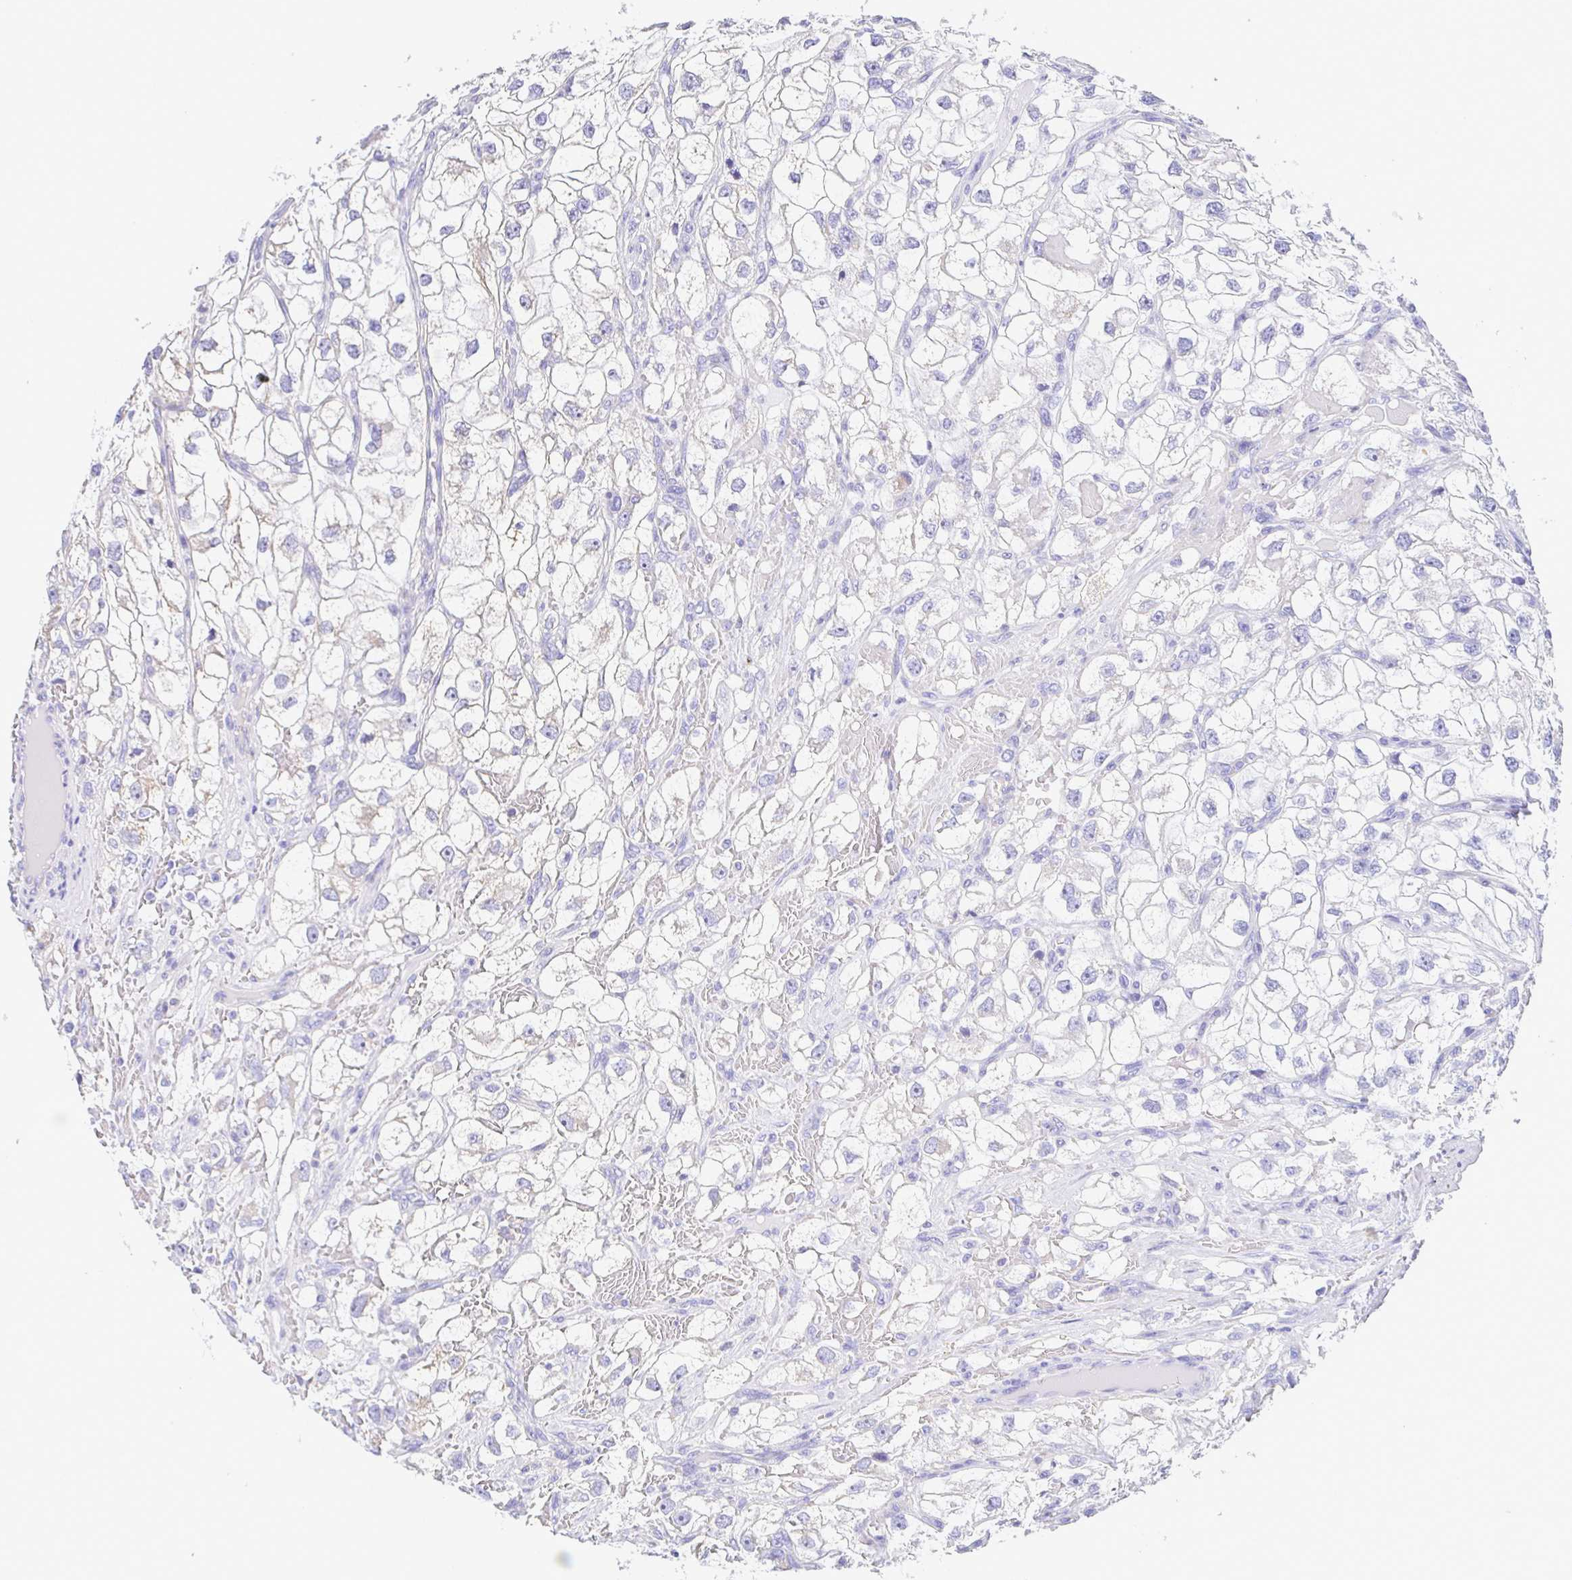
{"staining": {"intensity": "weak", "quantity": "25%-75%", "location": "cytoplasmic/membranous"}, "tissue": "renal cancer", "cell_type": "Tumor cells", "image_type": "cancer", "snomed": [{"axis": "morphology", "description": "Adenocarcinoma, NOS"}, {"axis": "topography", "description": "Kidney"}], "caption": "About 25%-75% of tumor cells in human adenocarcinoma (renal) demonstrate weak cytoplasmic/membranous protein positivity as visualized by brown immunohistochemical staining.", "gene": "GINM1", "patient": {"sex": "male", "age": 59}}